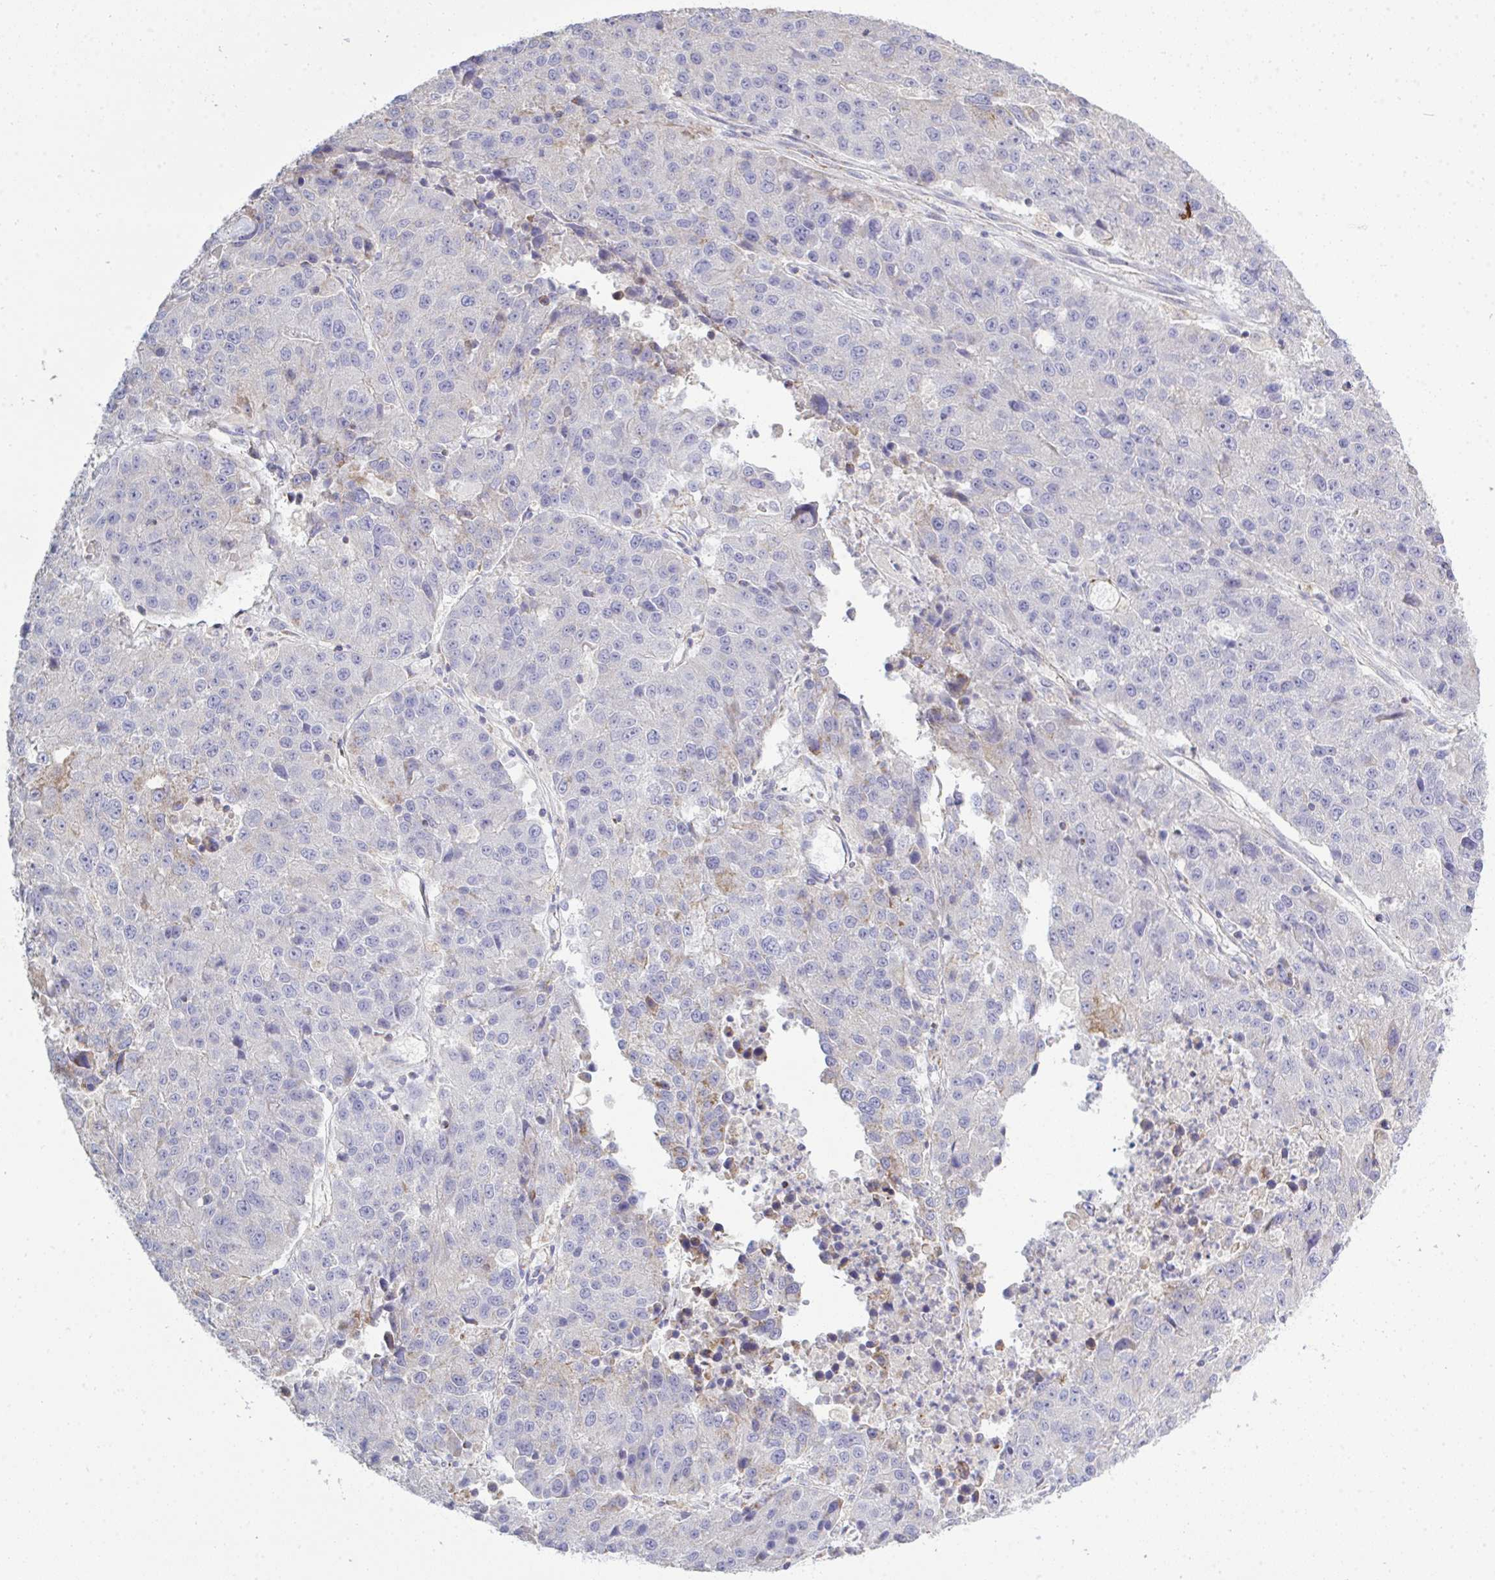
{"staining": {"intensity": "negative", "quantity": "none", "location": "none"}, "tissue": "stomach cancer", "cell_type": "Tumor cells", "image_type": "cancer", "snomed": [{"axis": "morphology", "description": "Adenocarcinoma, NOS"}, {"axis": "topography", "description": "Stomach"}], "caption": "DAB (3,3'-diaminobenzidine) immunohistochemical staining of stomach cancer (adenocarcinoma) shows no significant staining in tumor cells.", "gene": "NDUFA7", "patient": {"sex": "male", "age": 71}}